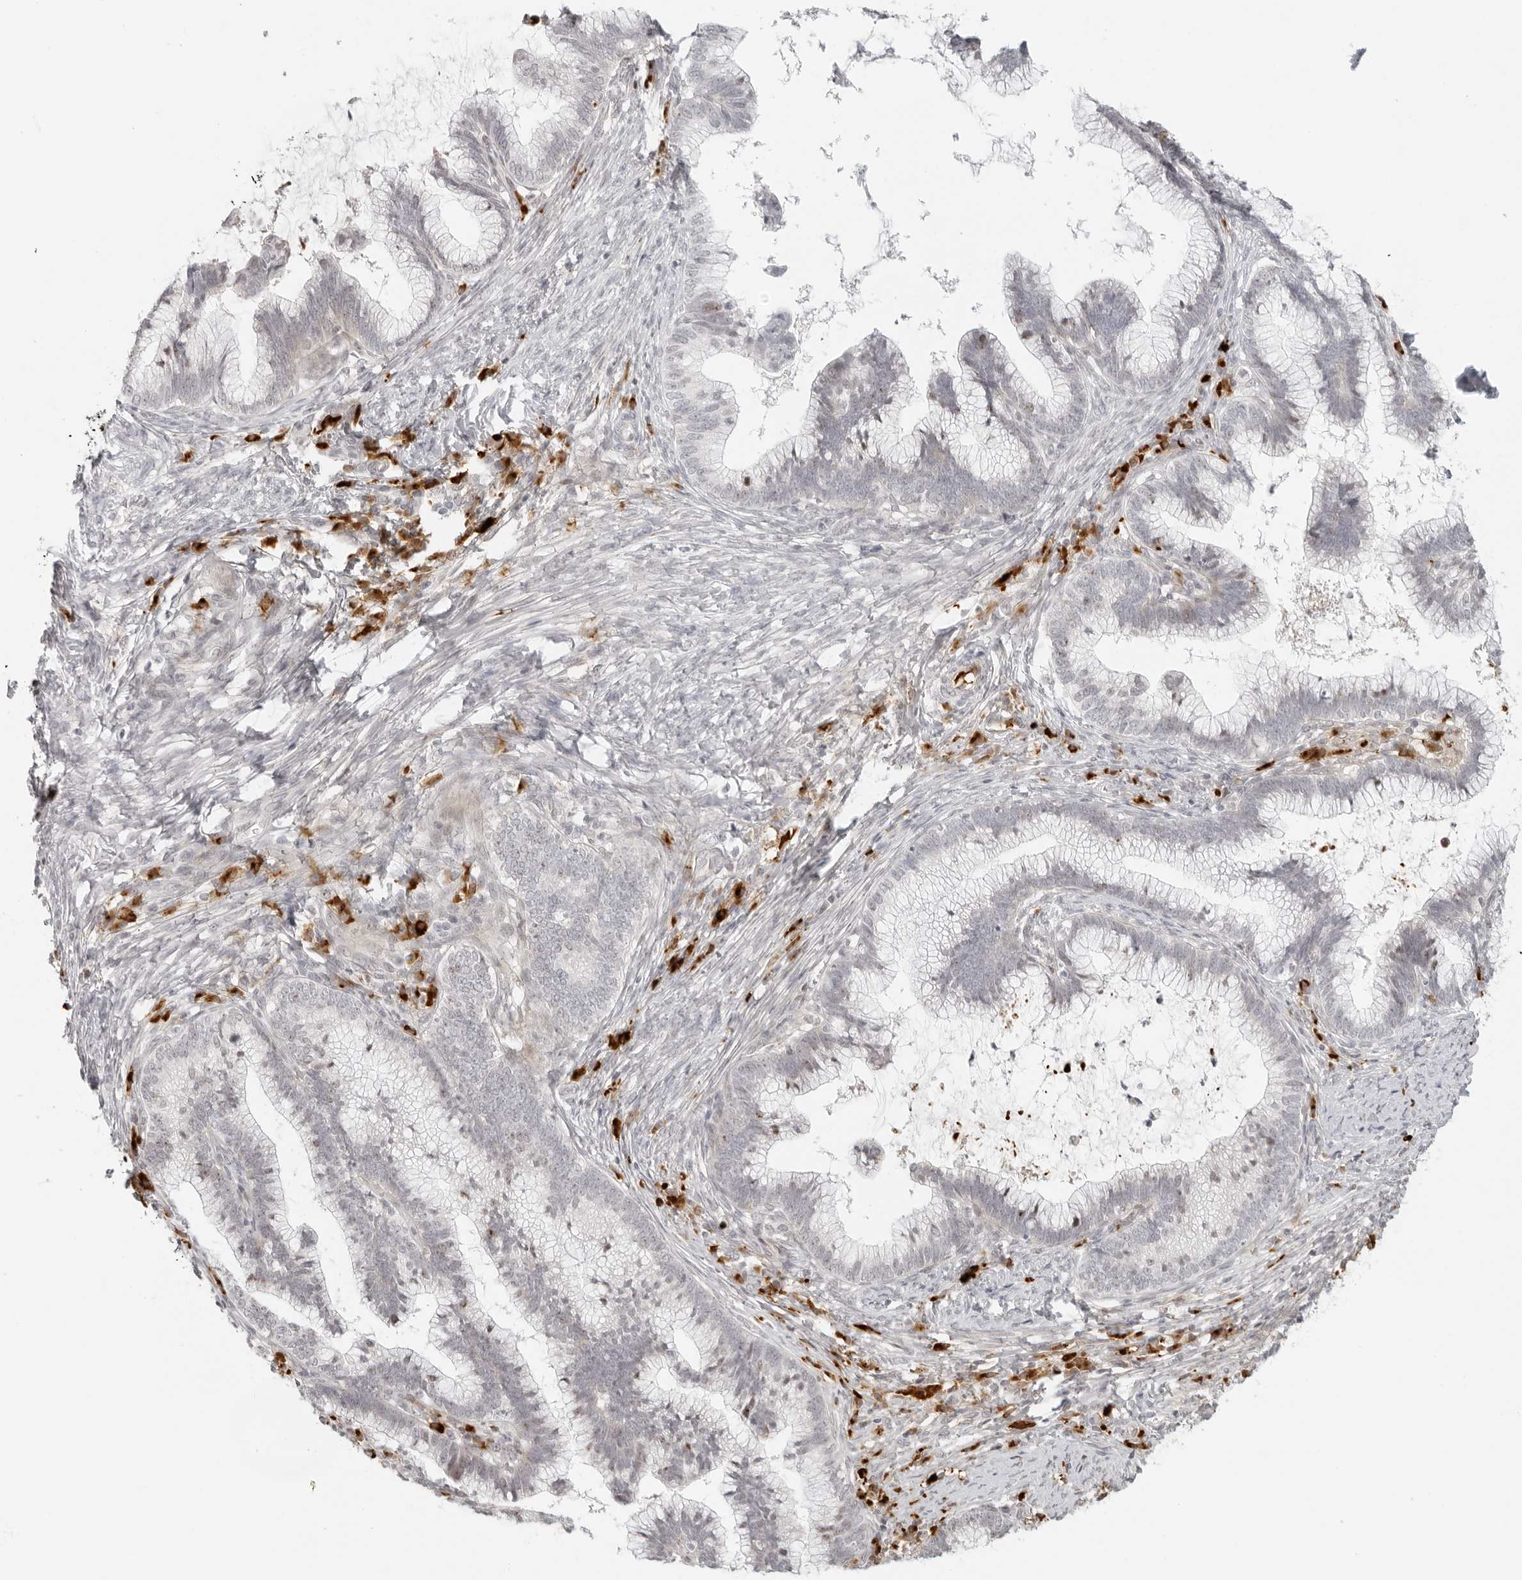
{"staining": {"intensity": "negative", "quantity": "none", "location": "none"}, "tissue": "cervical cancer", "cell_type": "Tumor cells", "image_type": "cancer", "snomed": [{"axis": "morphology", "description": "Adenocarcinoma, NOS"}, {"axis": "topography", "description": "Cervix"}], "caption": "DAB (3,3'-diaminobenzidine) immunohistochemical staining of cervical adenocarcinoma exhibits no significant expression in tumor cells. The staining is performed using DAB (3,3'-diaminobenzidine) brown chromogen with nuclei counter-stained in using hematoxylin.", "gene": "ZNF678", "patient": {"sex": "female", "age": 36}}